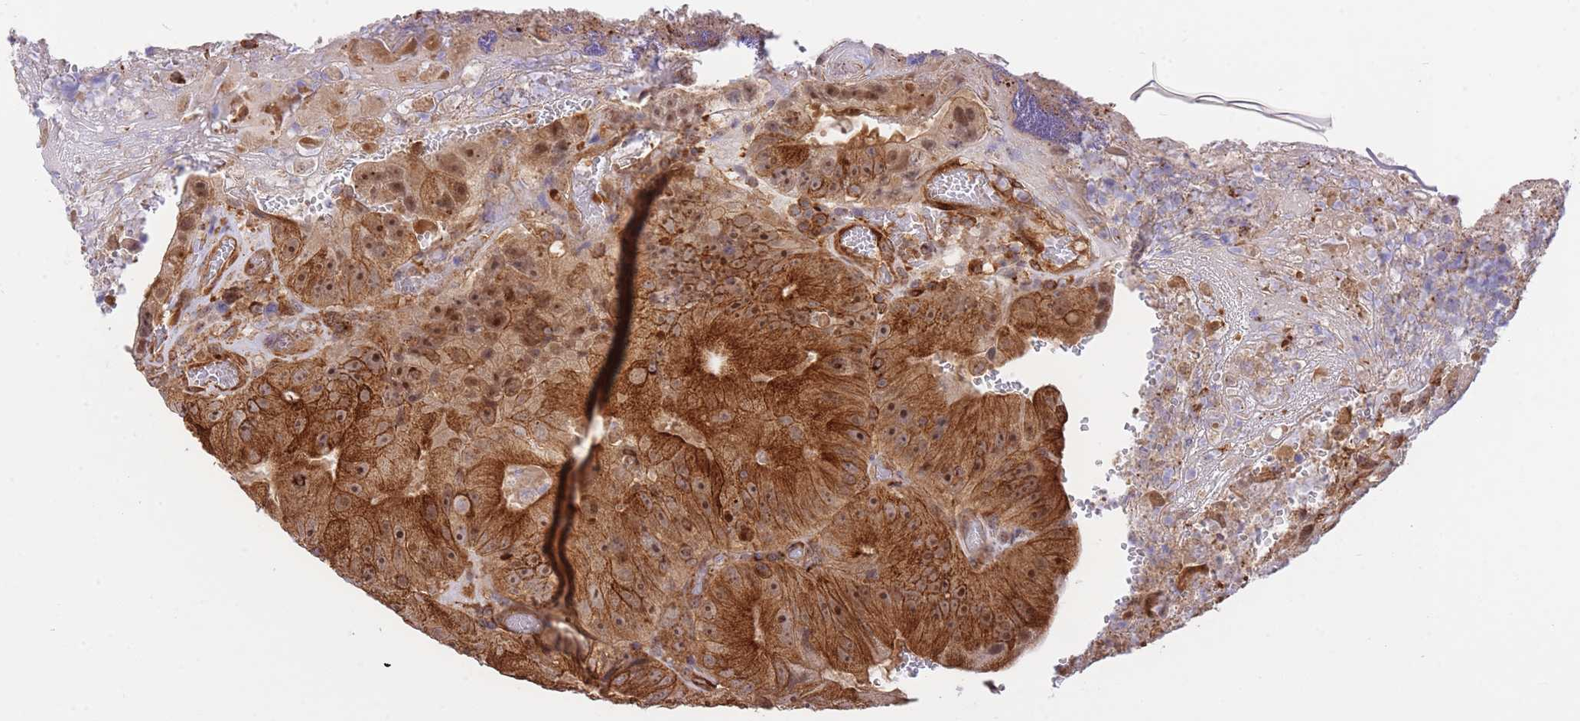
{"staining": {"intensity": "strong", "quantity": ">75%", "location": "cytoplasmic/membranous,nuclear"}, "tissue": "colorectal cancer", "cell_type": "Tumor cells", "image_type": "cancer", "snomed": [{"axis": "morphology", "description": "Adenocarcinoma, NOS"}, {"axis": "topography", "description": "Colon"}], "caption": "Protein positivity by IHC displays strong cytoplasmic/membranous and nuclear staining in about >75% of tumor cells in colorectal cancer. (IHC, brightfield microscopy, high magnification).", "gene": "EXOSC8", "patient": {"sex": "female", "age": 86}}